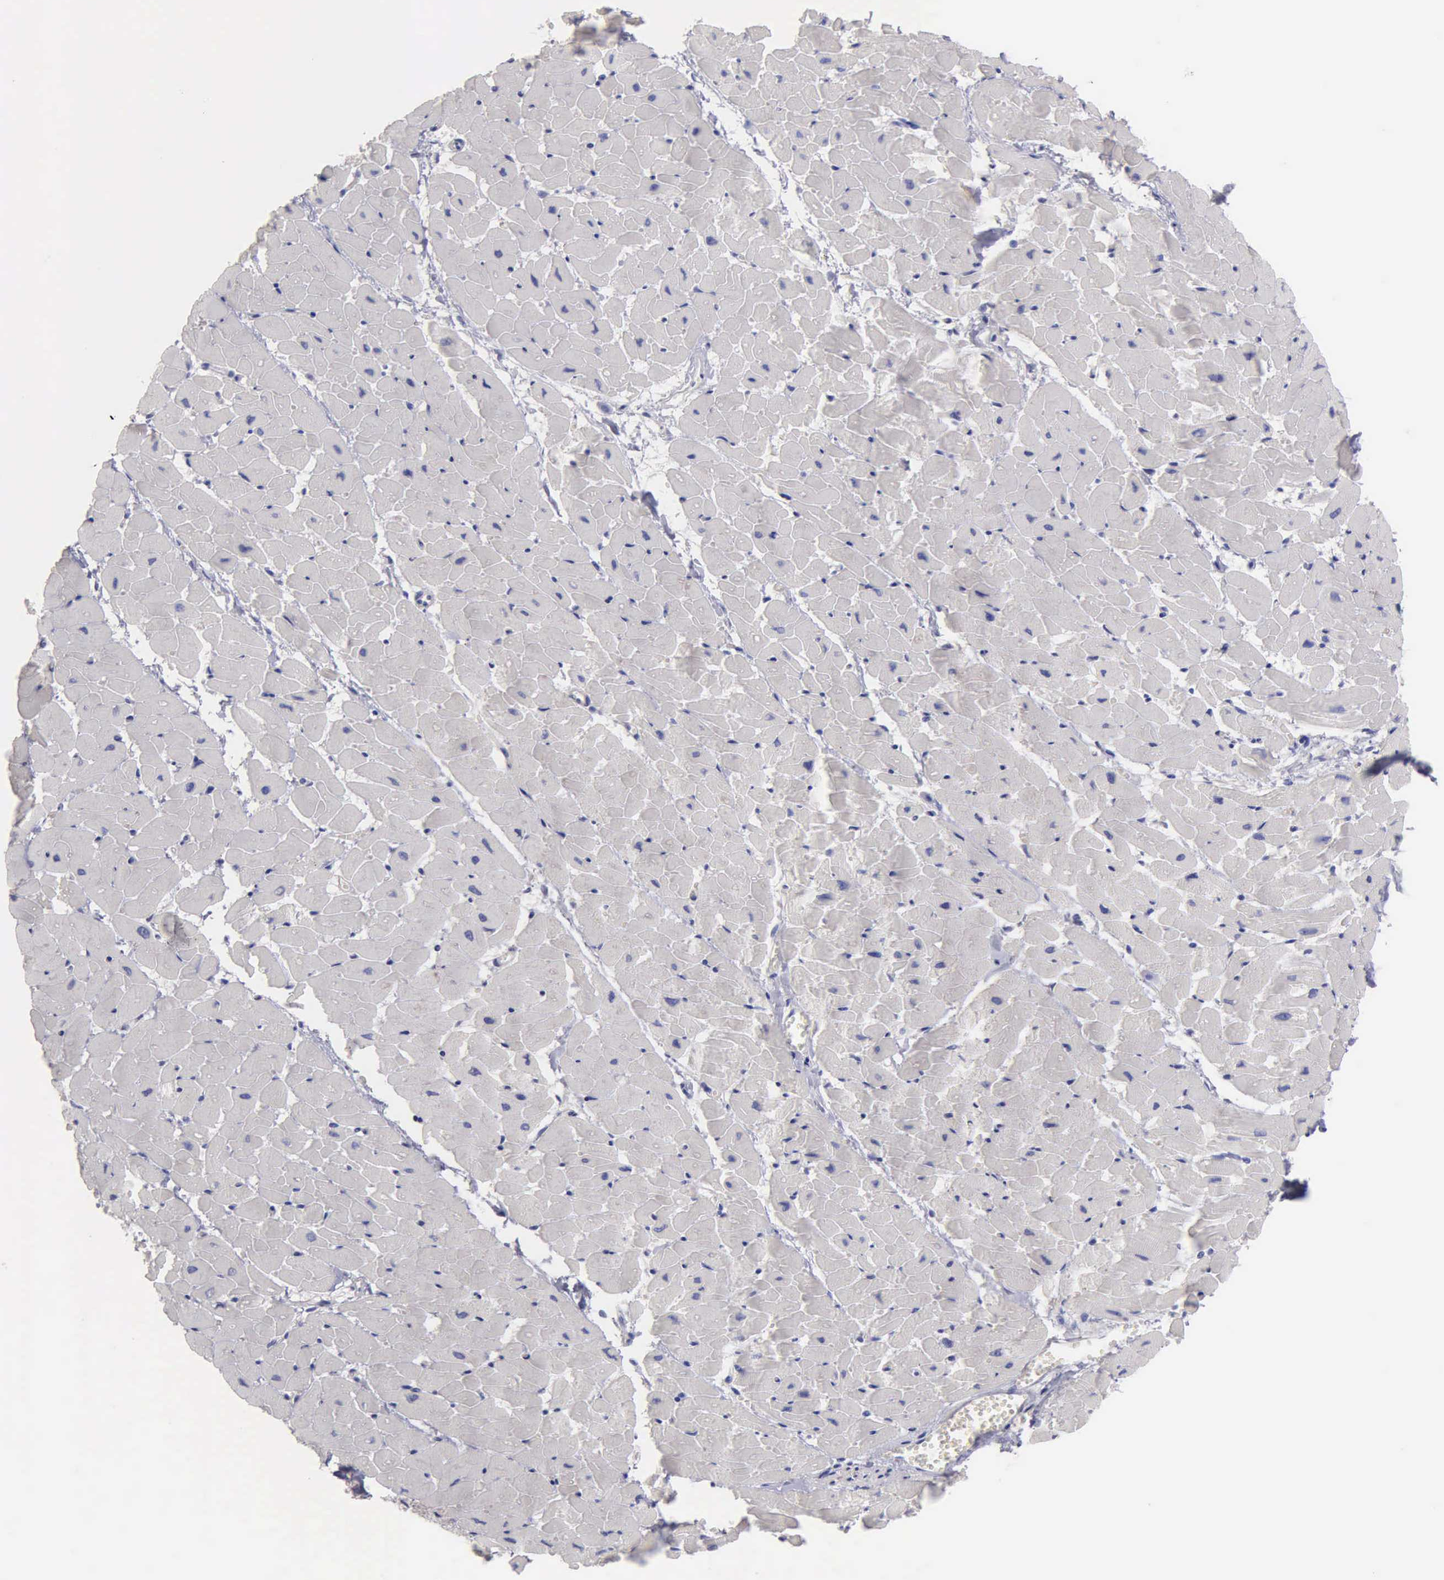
{"staining": {"intensity": "negative", "quantity": "none", "location": "none"}, "tissue": "heart muscle", "cell_type": "Cardiomyocytes", "image_type": "normal", "snomed": [{"axis": "morphology", "description": "Normal tissue, NOS"}, {"axis": "topography", "description": "Heart"}], "caption": "Human heart muscle stained for a protein using immunohistochemistry displays no positivity in cardiomyocytes.", "gene": "APP", "patient": {"sex": "female", "age": 19}}